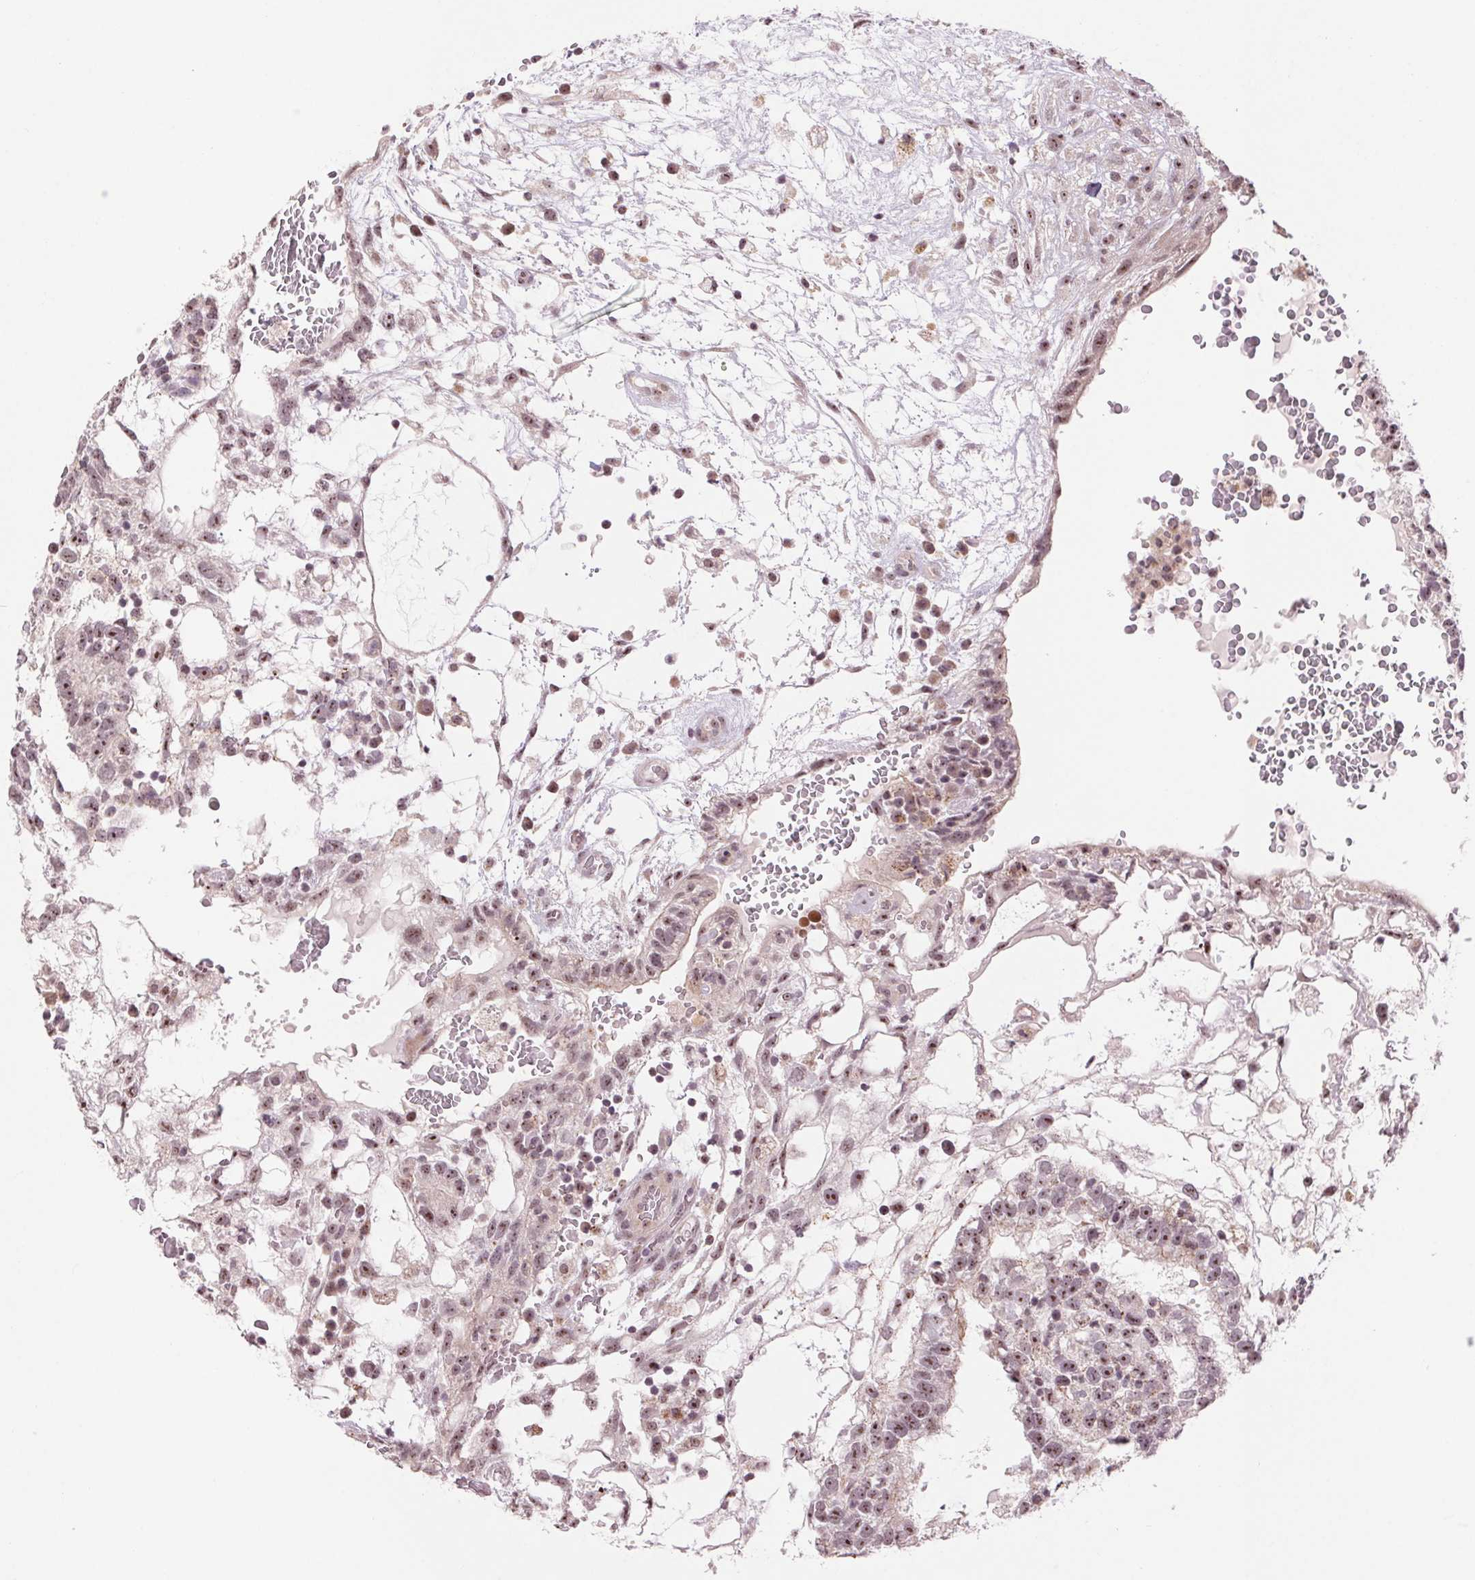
{"staining": {"intensity": "weak", "quantity": "25%-75%", "location": "nuclear"}, "tissue": "testis cancer", "cell_type": "Tumor cells", "image_type": "cancer", "snomed": [{"axis": "morphology", "description": "Normal tissue, NOS"}, {"axis": "morphology", "description": "Carcinoma, Embryonal, NOS"}, {"axis": "topography", "description": "Testis"}], "caption": "Testis embryonal carcinoma stained with DAB IHC displays low levels of weak nuclear expression in about 25%-75% of tumor cells. The staining is performed using DAB (3,3'-diaminobenzidine) brown chromogen to label protein expression. The nuclei are counter-stained blue using hematoxylin.", "gene": "CHMP4B", "patient": {"sex": "male", "age": 32}}